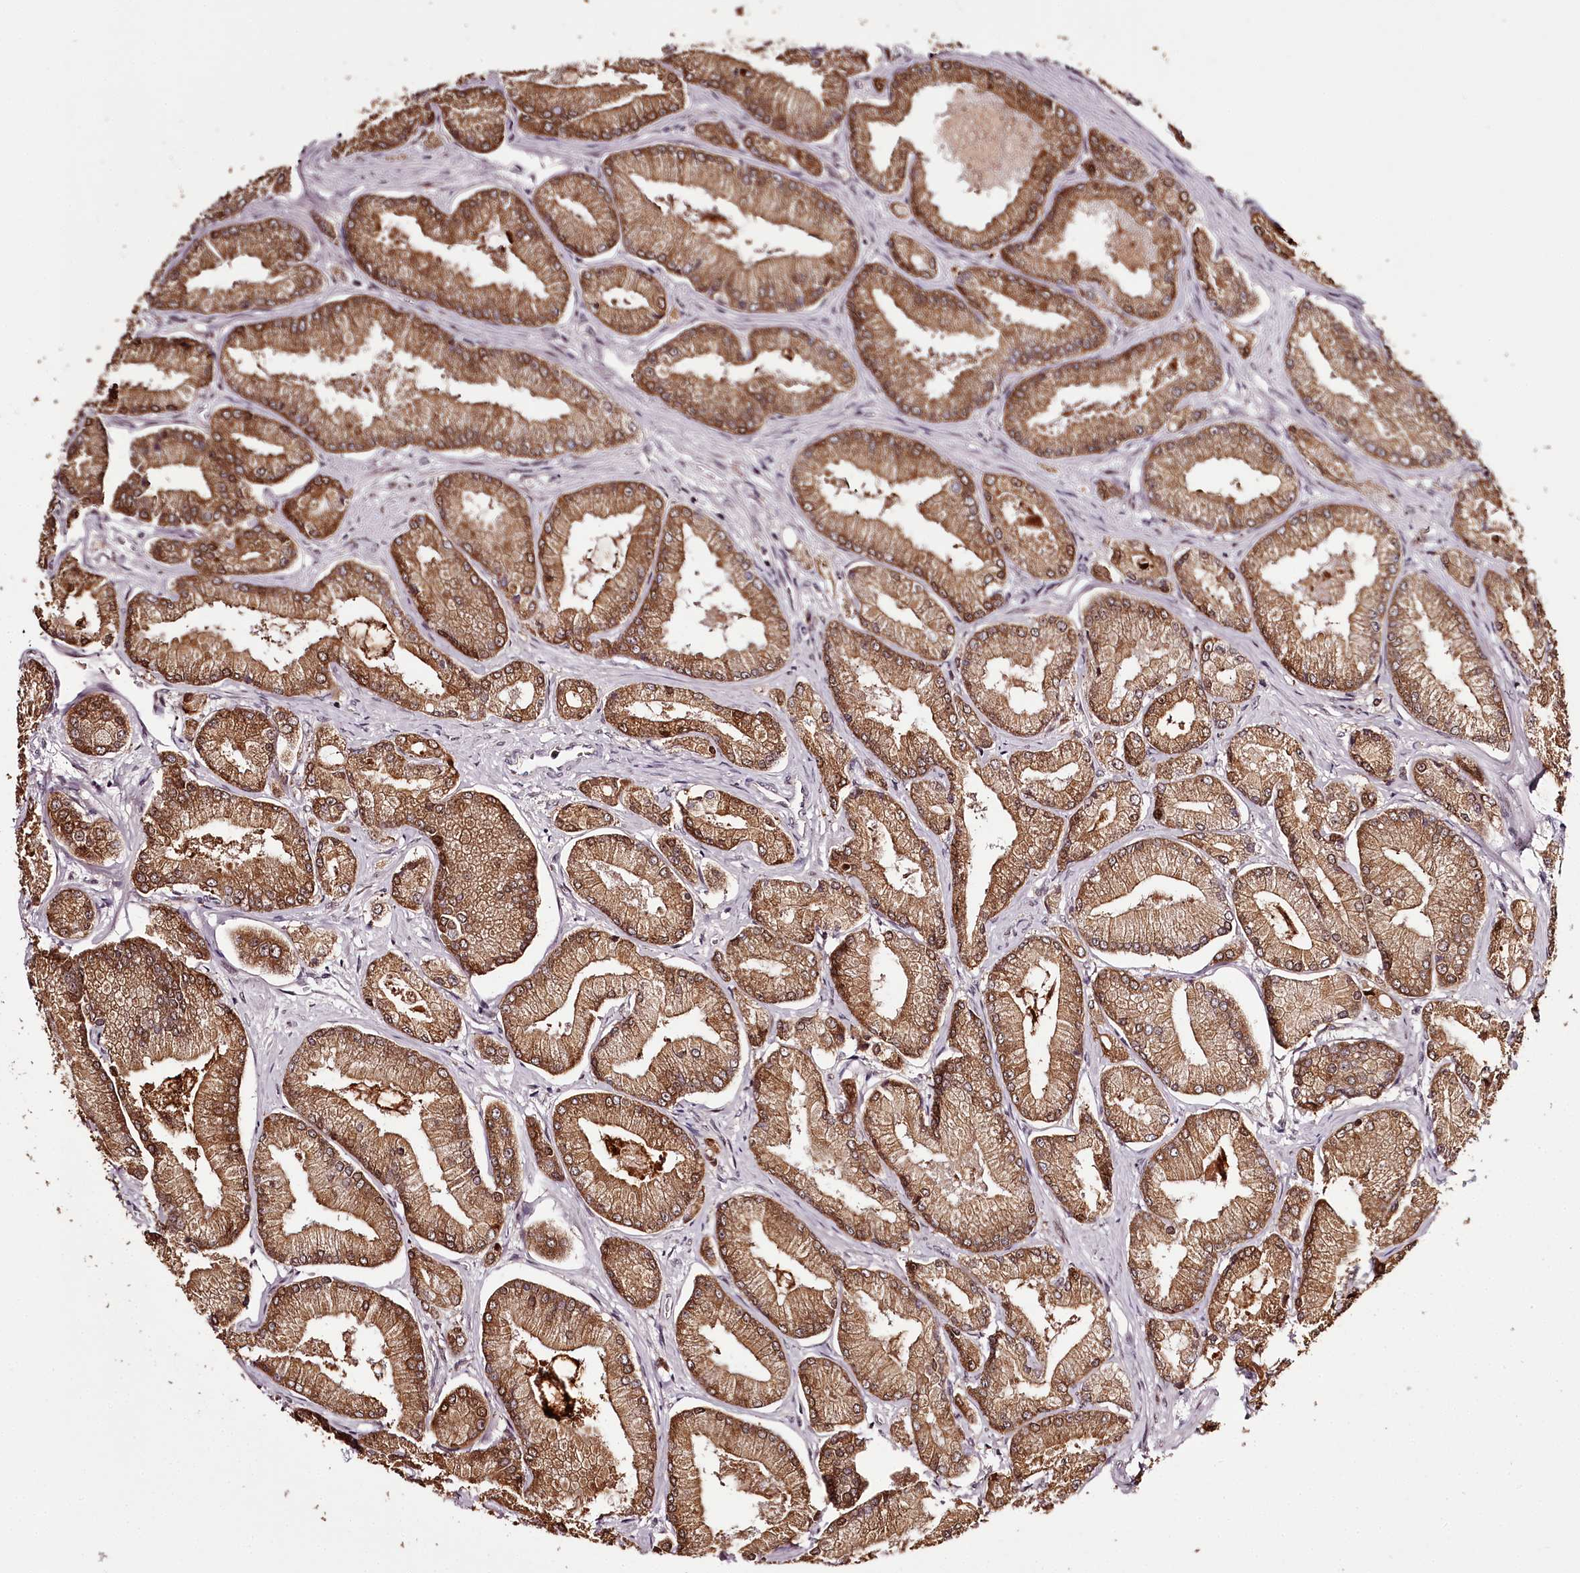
{"staining": {"intensity": "moderate", "quantity": ">75%", "location": "cytoplasmic/membranous"}, "tissue": "prostate cancer", "cell_type": "Tumor cells", "image_type": "cancer", "snomed": [{"axis": "morphology", "description": "Adenocarcinoma, Low grade"}, {"axis": "topography", "description": "Prostate"}], "caption": "Approximately >75% of tumor cells in prostate cancer (adenocarcinoma (low-grade)) show moderate cytoplasmic/membranous protein staining as visualized by brown immunohistochemical staining.", "gene": "THYN1", "patient": {"sex": "male", "age": 74}}